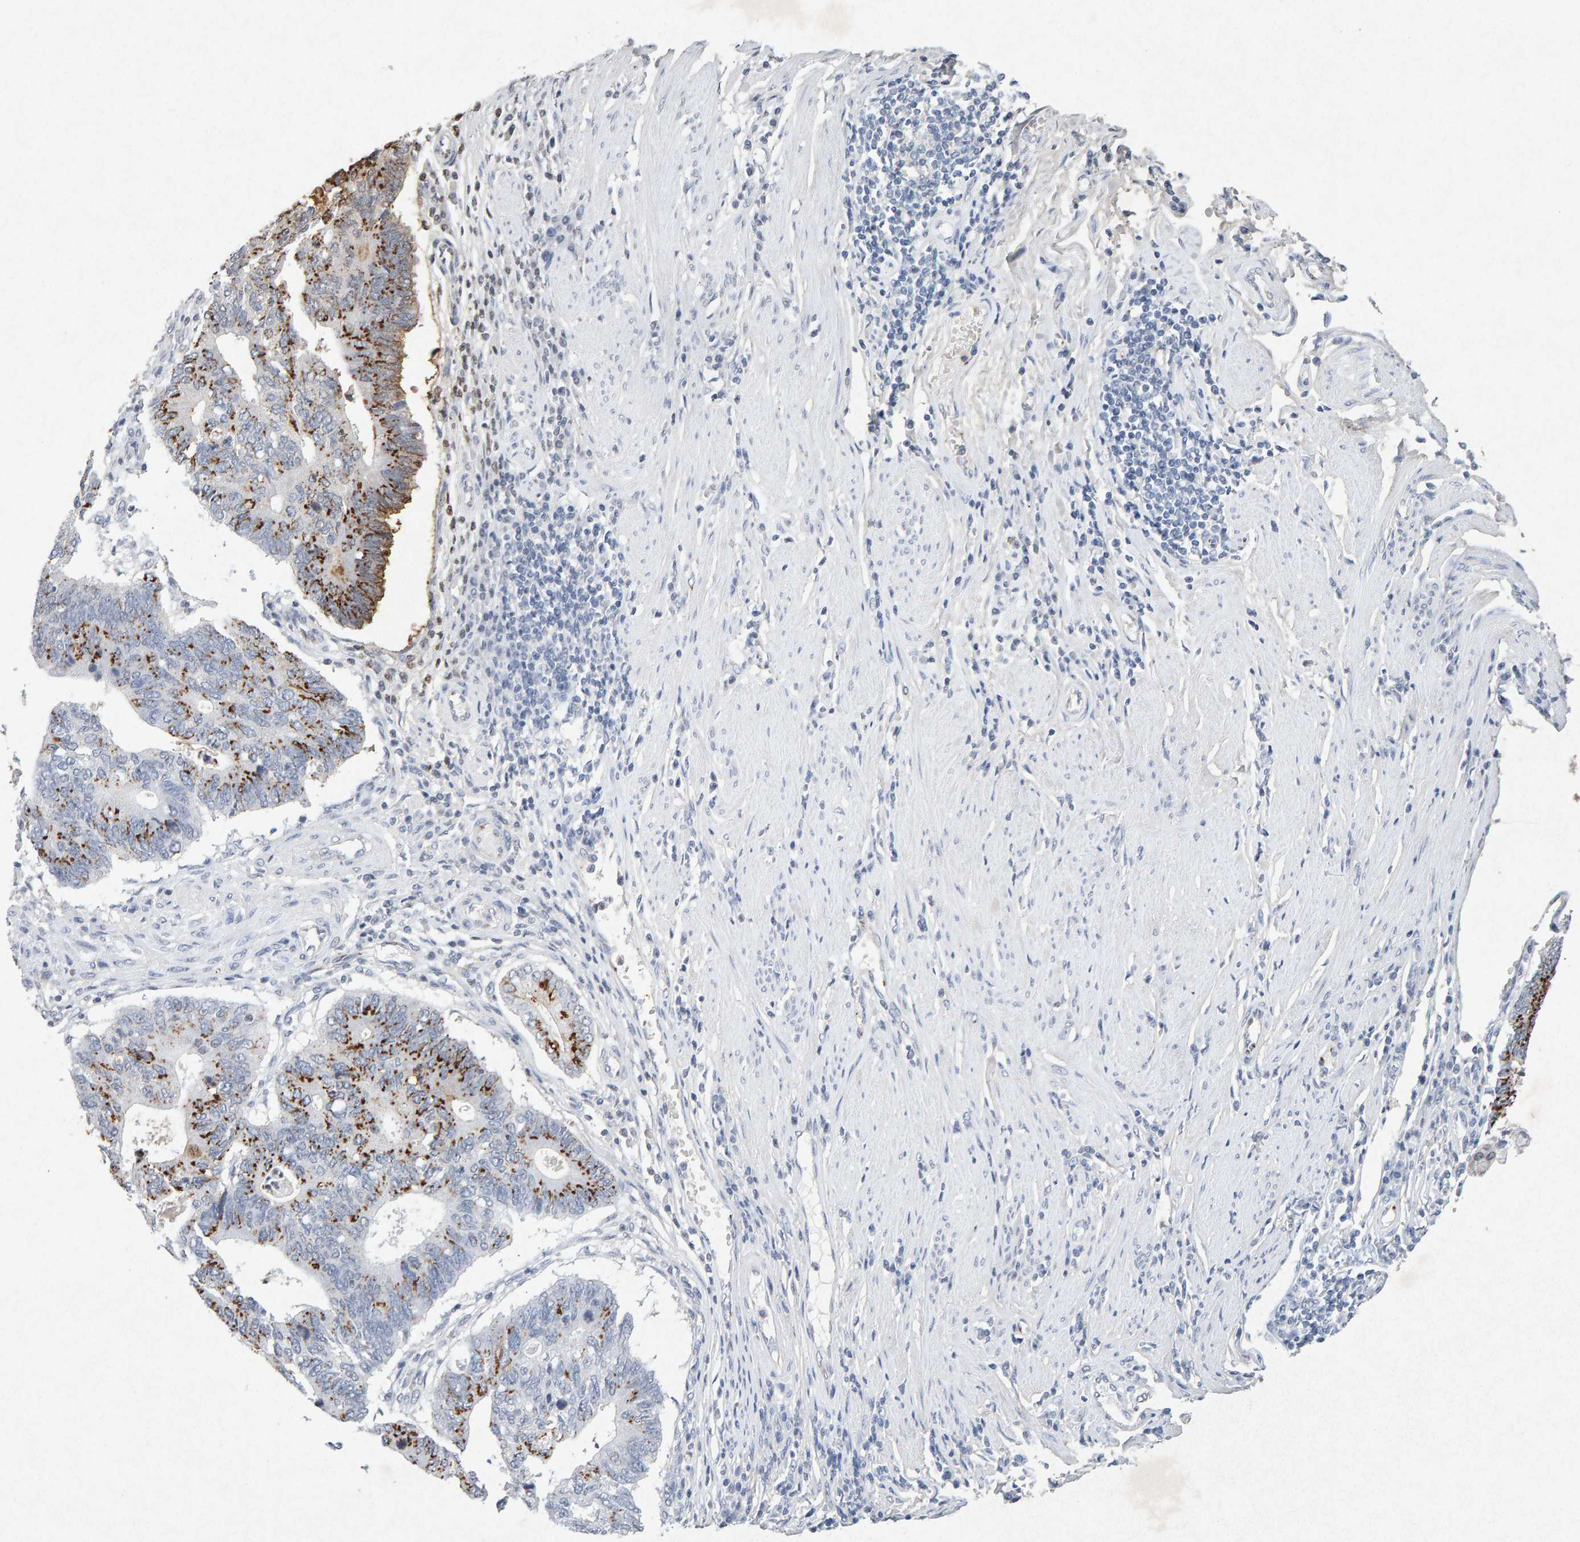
{"staining": {"intensity": "strong", "quantity": "25%-75%", "location": "cytoplasmic/membranous"}, "tissue": "stomach cancer", "cell_type": "Tumor cells", "image_type": "cancer", "snomed": [{"axis": "morphology", "description": "Adenocarcinoma, NOS"}, {"axis": "topography", "description": "Stomach"}], "caption": "Approximately 25%-75% of tumor cells in human stomach adenocarcinoma display strong cytoplasmic/membranous protein positivity as visualized by brown immunohistochemical staining.", "gene": "PTPRM", "patient": {"sex": "male", "age": 59}}